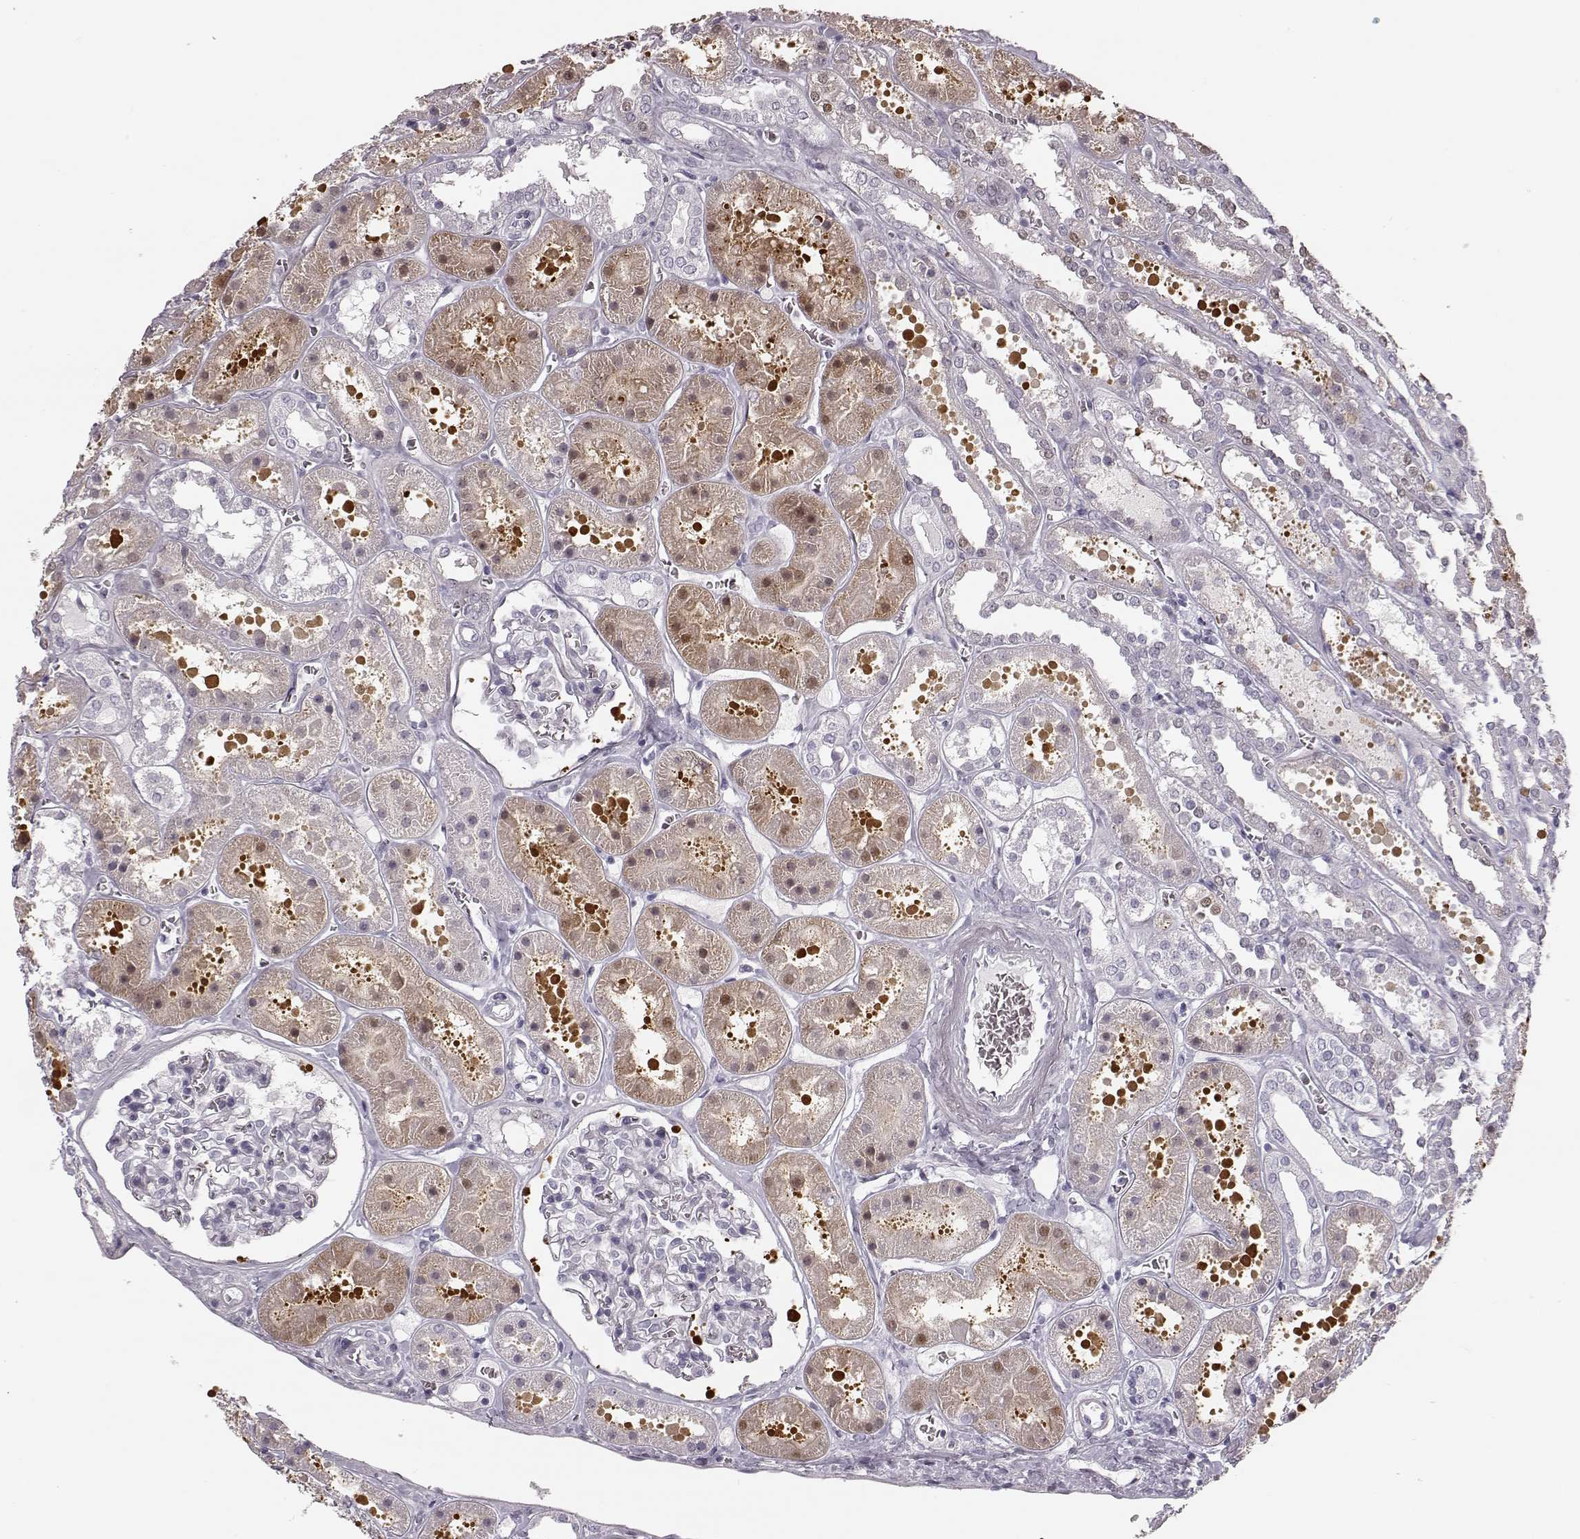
{"staining": {"intensity": "negative", "quantity": "none", "location": "none"}, "tissue": "kidney", "cell_type": "Cells in glomeruli", "image_type": "normal", "snomed": [{"axis": "morphology", "description": "Normal tissue, NOS"}, {"axis": "topography", "description": "Kidney"}], "caption": "Immunohistochemistry (IHC) histopathology image of normal kidney: human kidney stained with DAB displays no significant protein expression in cells in glomeruli.", "gene": "ZNF433", "patient": {"sex": "female", "age": 41}}